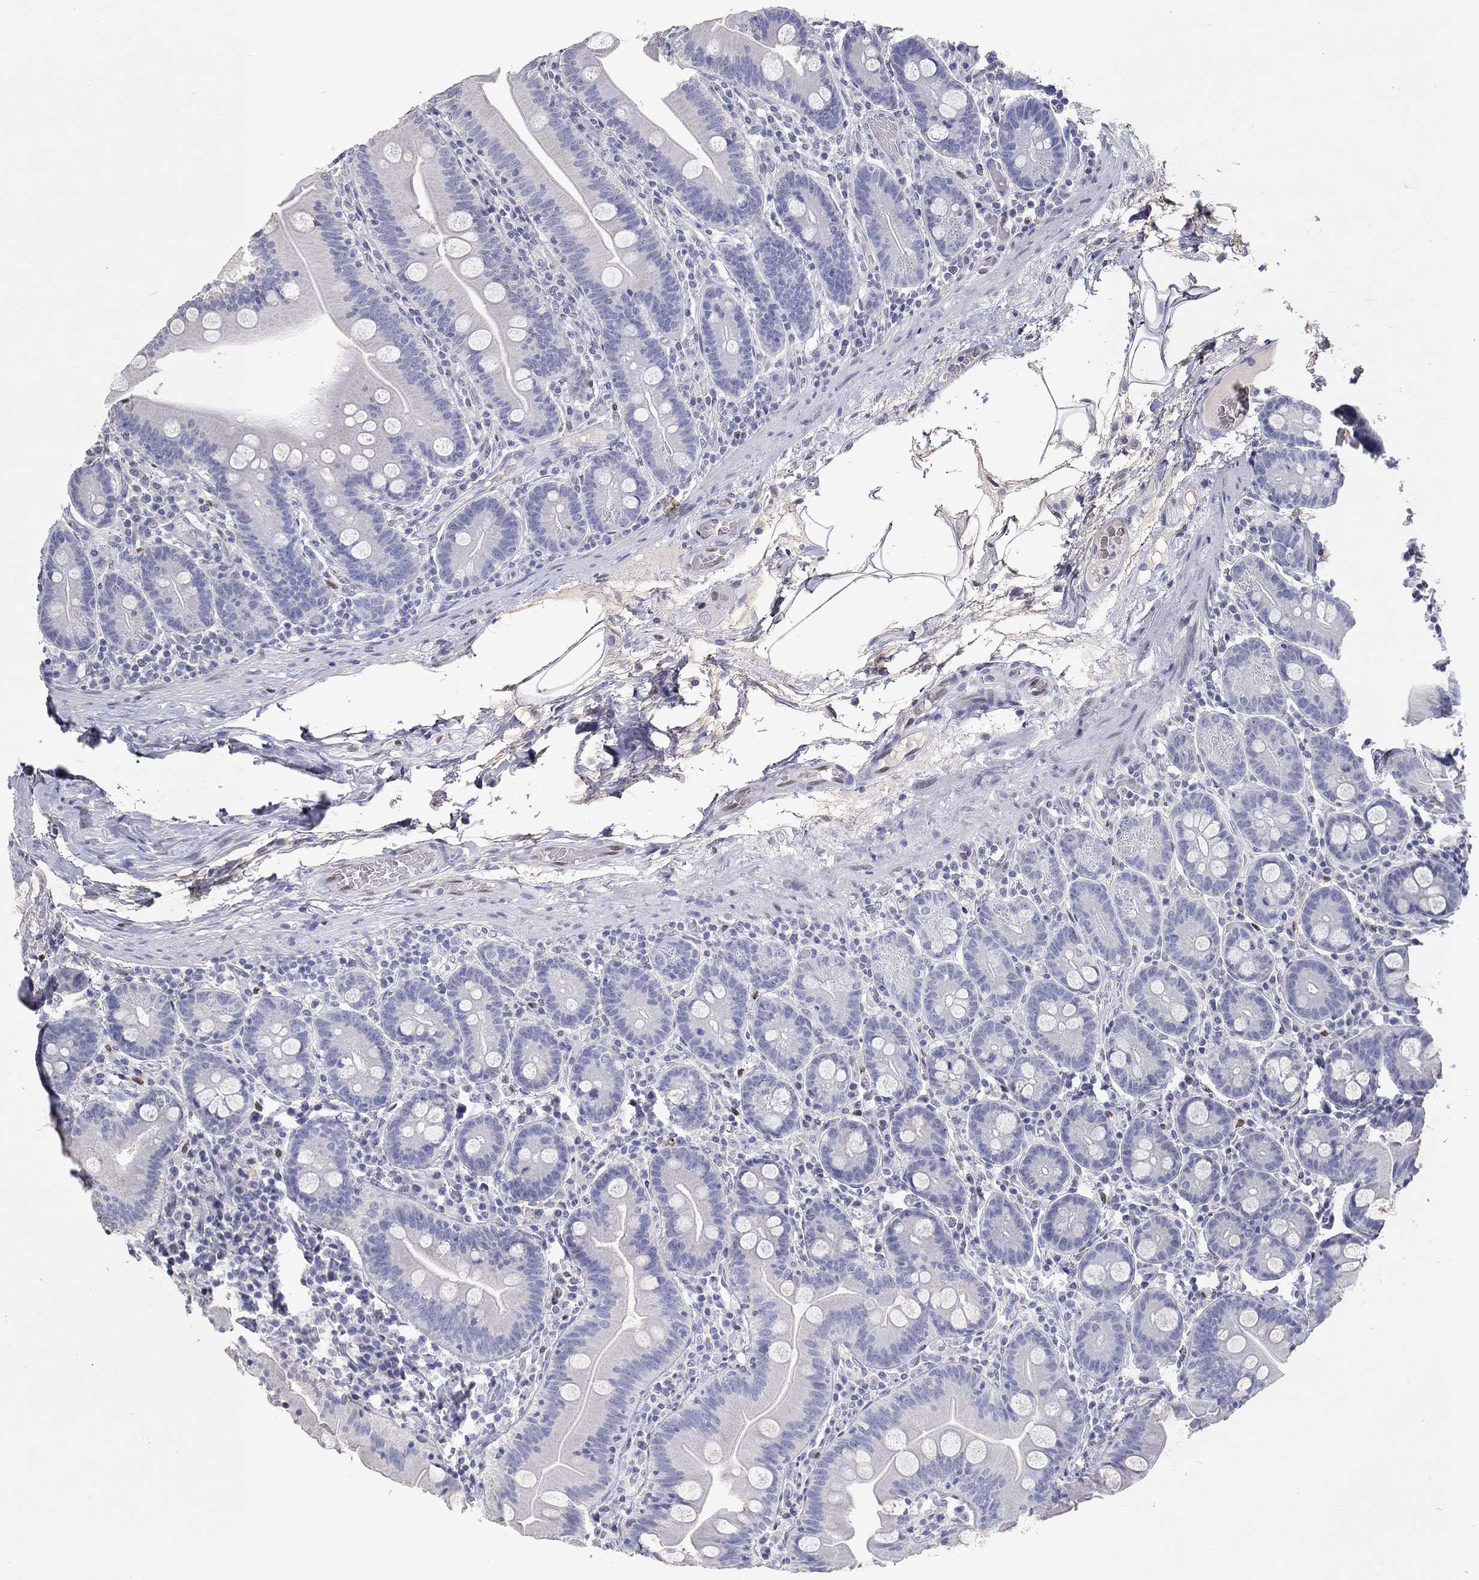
{"staining": {"intensity": "negative", "quantity": "none", "location": "none"}, "tissue": "small intestine", "cell_type": "Glandular cells", "image_type": "normal", "snomed": [{"axis": "morphology", "description": "Normal tissue, NOS"}, {"axis": "topography", "description": "Small intestine"}], "caption": "Photomicrograph shows no significant protein staining in glandular cells of unremarkable small intestine. The staining was performed using DAB to visualize the protein expression in brown, while the nuclei were stained in blue with hematoxylin (Magnification: 20x).", "gene": "FGF2", "patient": {"sex": "male", "age": 37}}